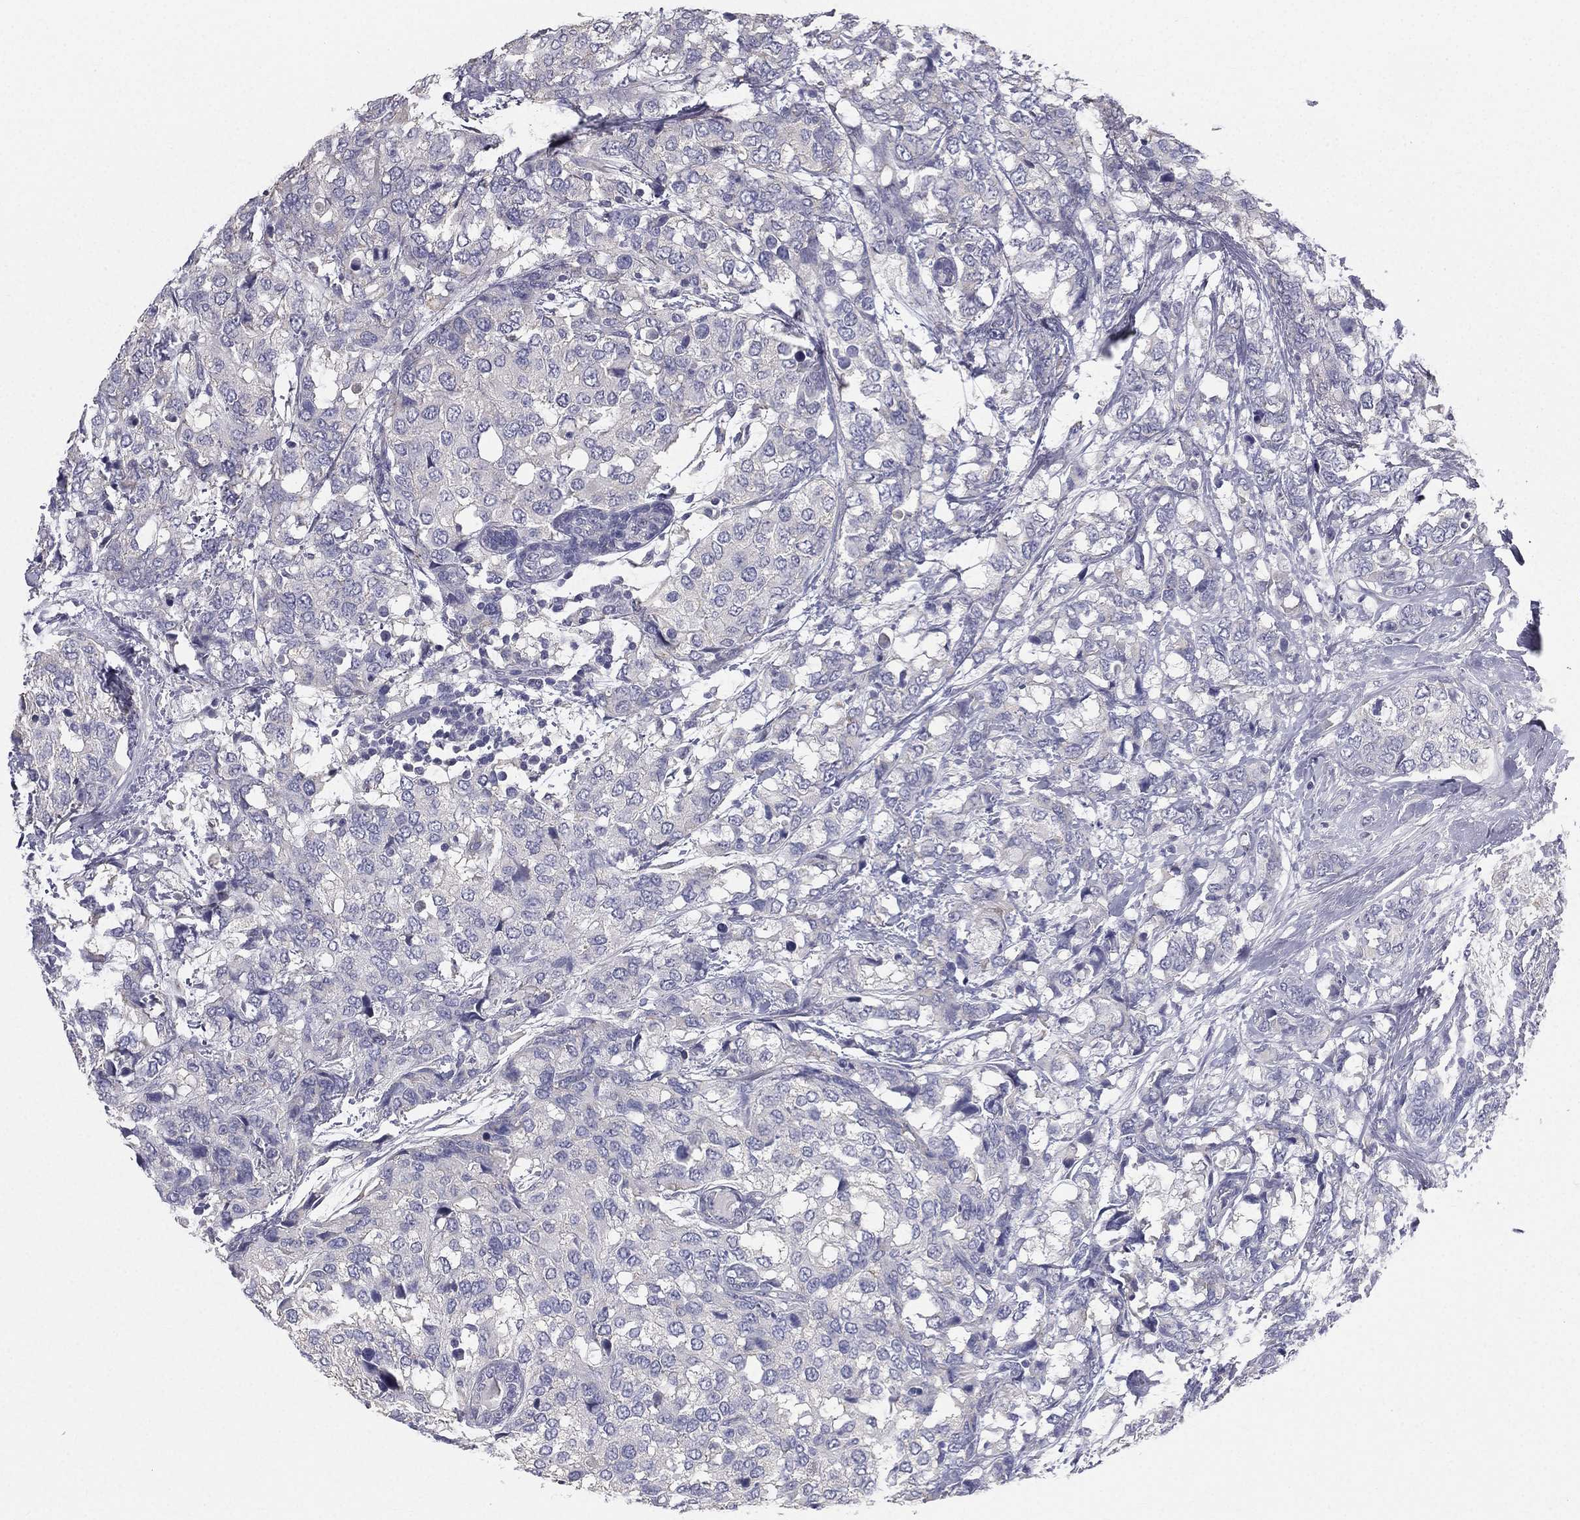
{"staining": {"intensity": "negative", "quantity": "none", "location": "none"}, "tissue": "breast cancer", "cell_type": "Tumor cells", "image_type": "cancer", "snomed": [{"axis": "morphology", "description": "Lobular carcinoma"}, {"axis": "topography", "description": "Breast"}], "caption": "IHC image of breast cancer (lobular carcinoma) stained for a protein (brown), which exhibits no positivity in tumor cells. (DAB (3,3'-diaminobenzidine) immunohistochemistry with hematoxylin counter stain).", "gene": "MUC13", "patient": {"sex": "female", "age": 59}}